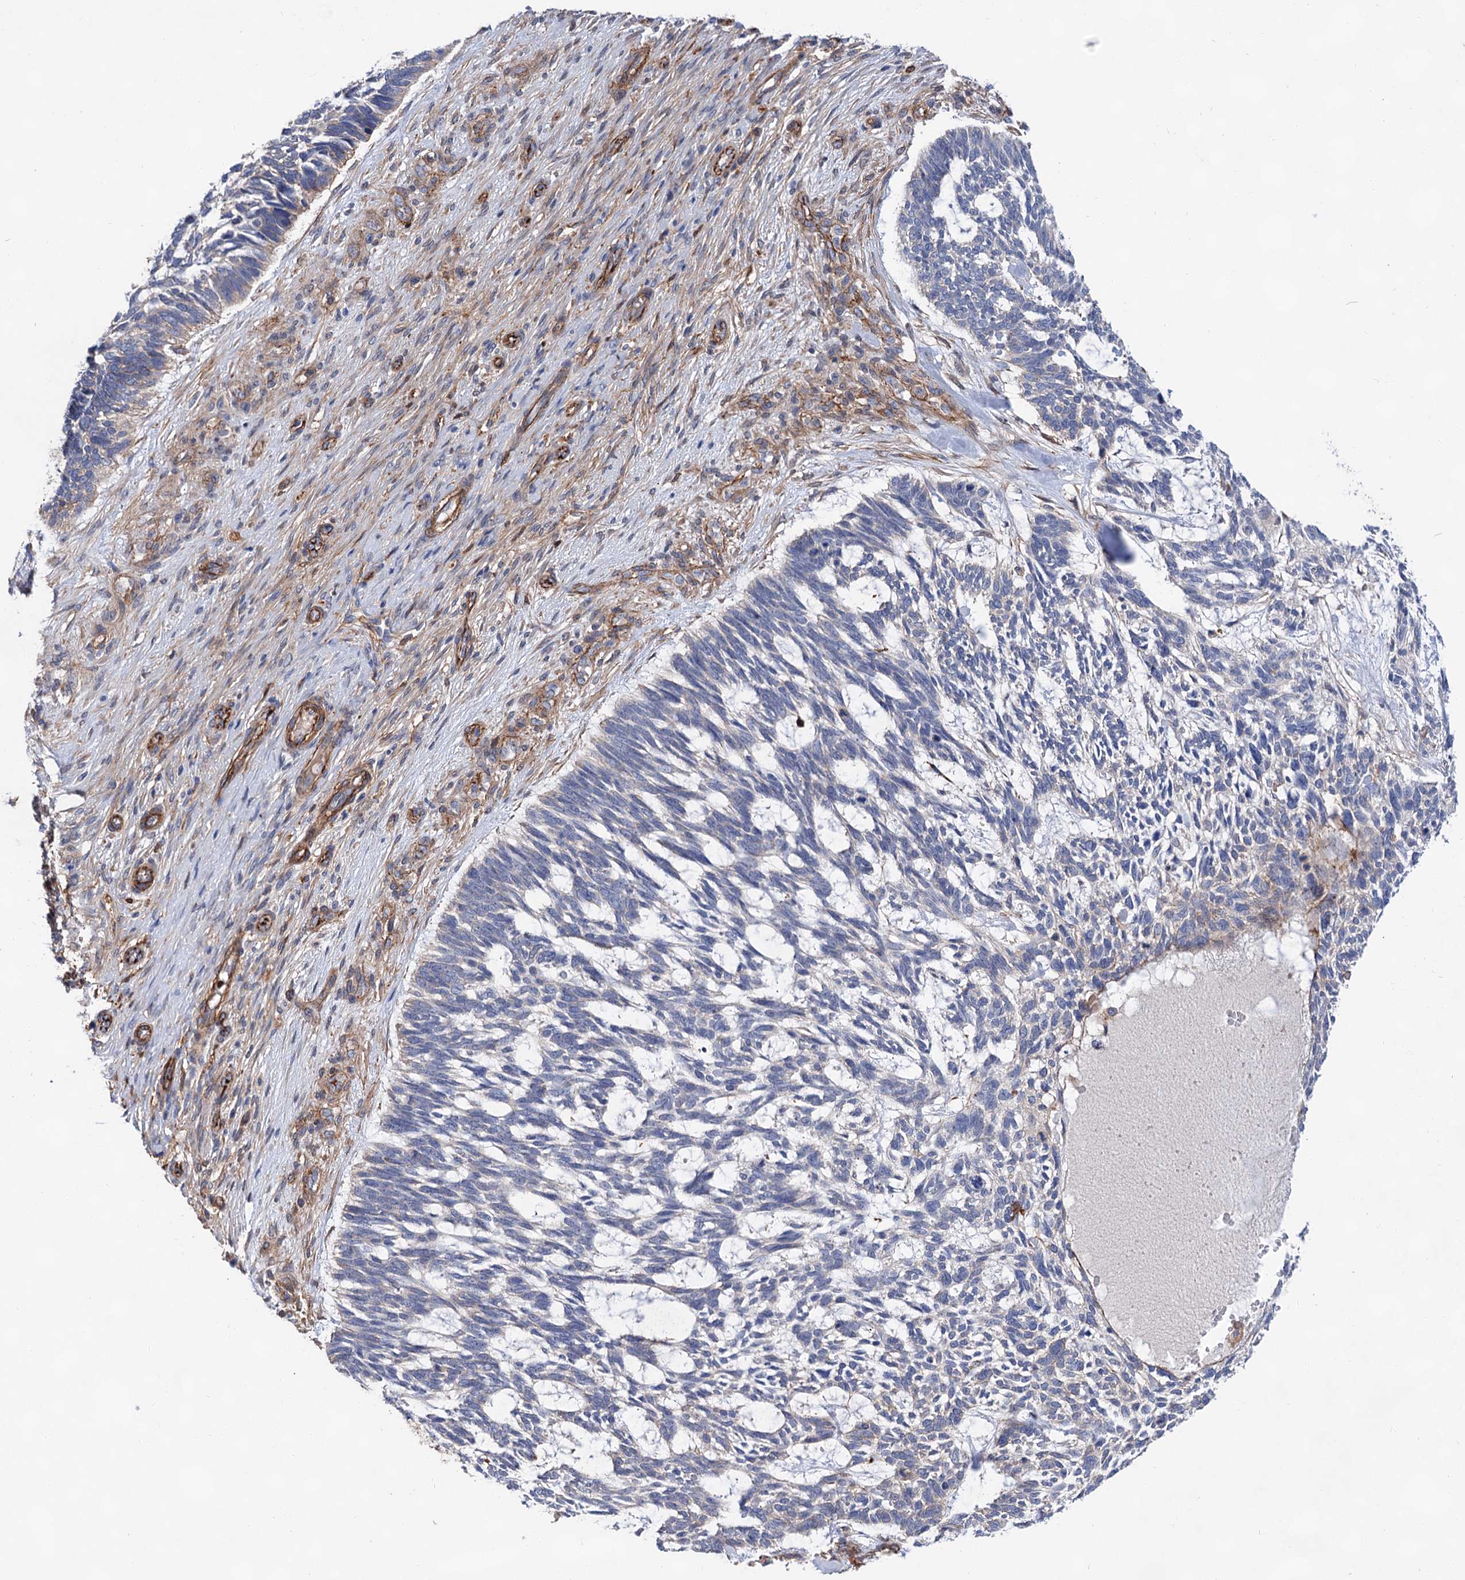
{"staining": {"intensity": "negative", "quantity": "none", "location": "none"}, "tissue": "skin cancer", "cell_type": "Tumor cells", "image_type": "cancer", "snomed": [{"axis": "morphology", "description": "Basal cell carcinoma"}, {"axis": "topography", "description": "Skin"}], "caption": "IHC photomicrograph of skin basal cell carcinoma stained for a protein (brown), which exhibits no positivity in tumor cells.", "gene": "TMTC3", "patient": {"sex": "male", "age": 88}}